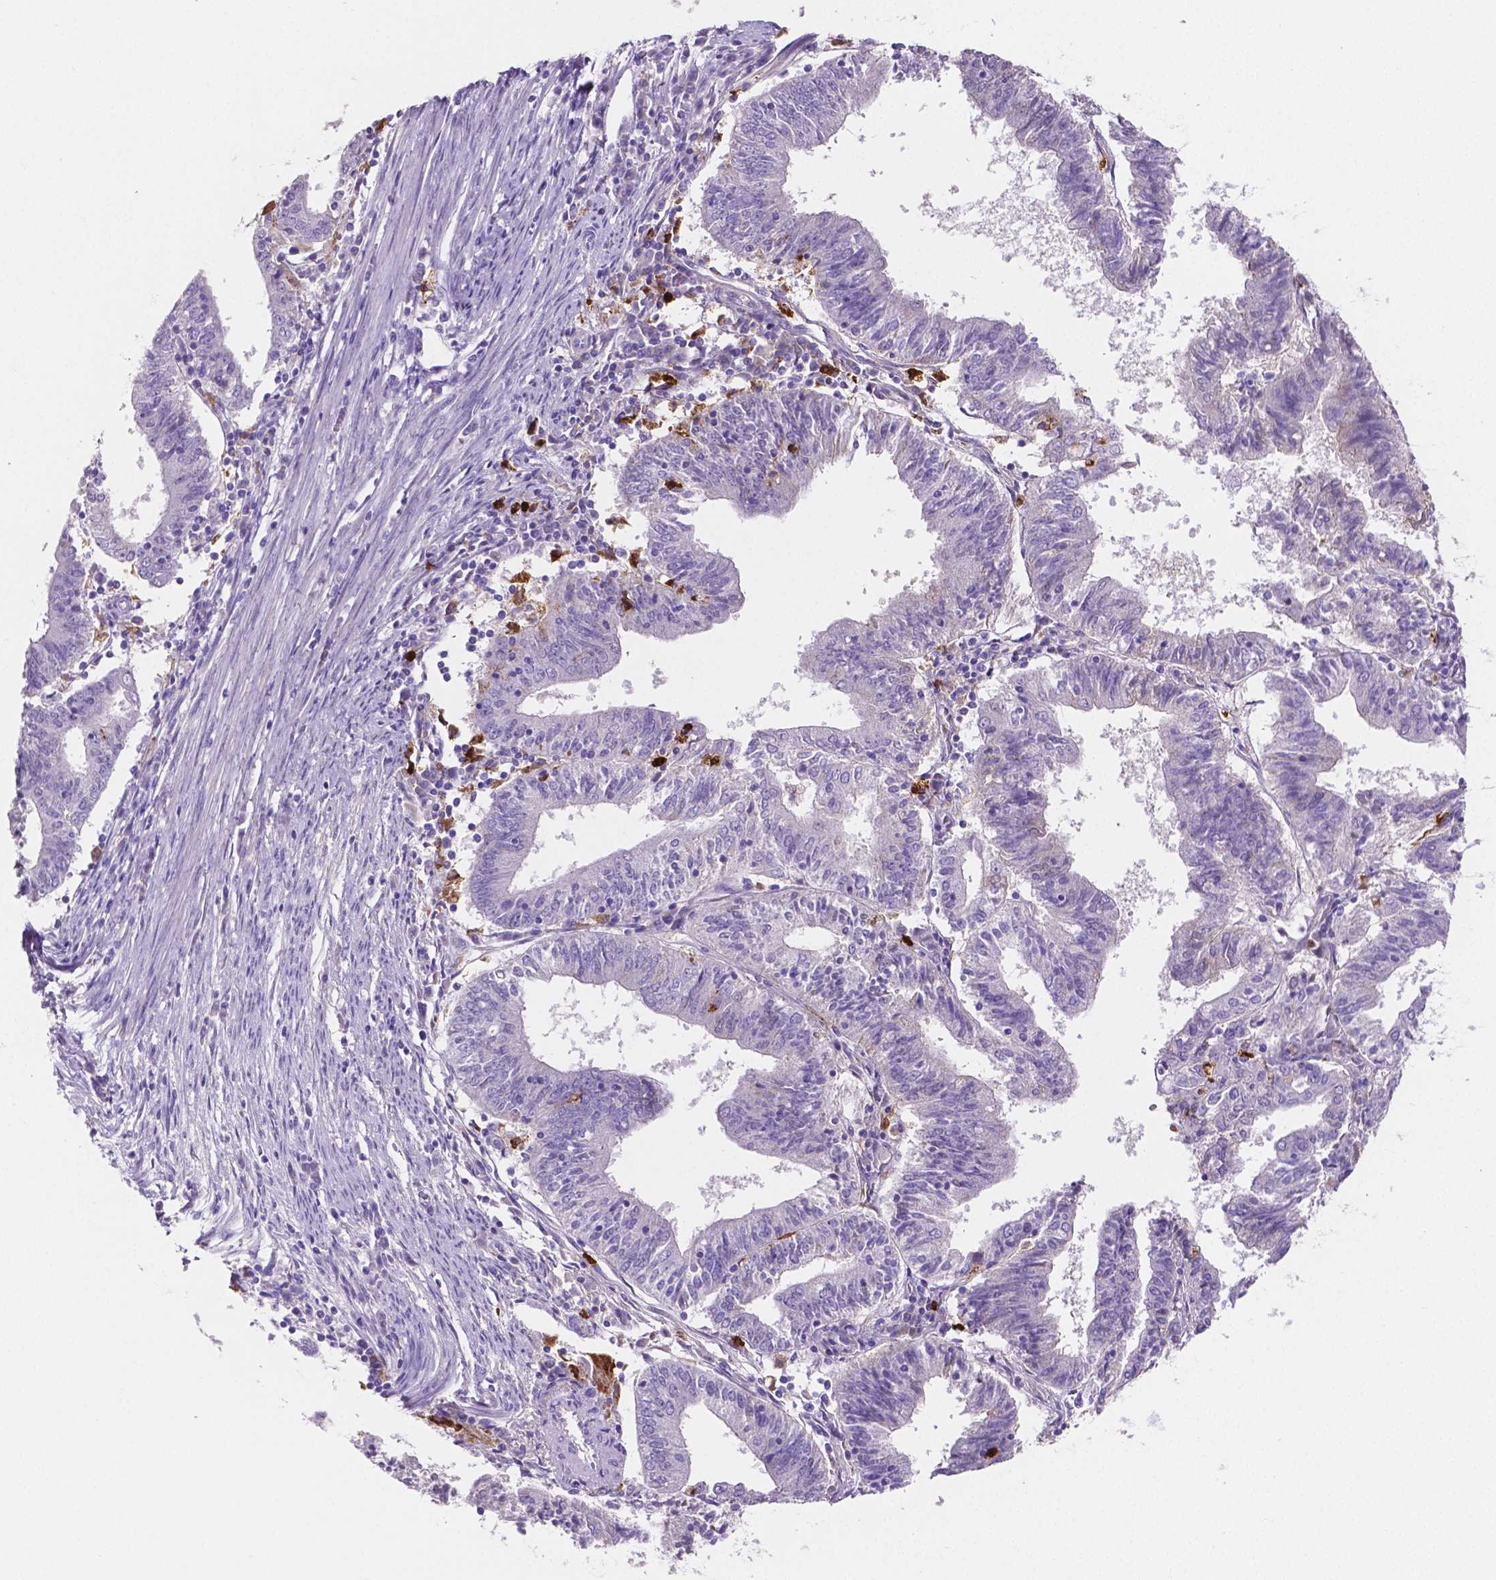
{"staining": {"intensity": "moderate", "quantity": "<25%", "location": "cytoplasmic/membranous"}, "tissue": "endometrial cancer", "cell_type": "Tumor cells", "image_type": "cancer", "snomed": [{"axis": "morphology", "description": "Adenocarcinoma, NOS"}, {"axis": "topography", "description": "Endometrium"}], "caption": "IHC (DAB (3,3'-diaminobenzidine)) staining of endometrial cancer demonstrates moderate cytoplasmic/membranous protein positivity in about <25% of tumor cells.", "gene": "MMP9", "patient": {"sex": "female", "age": 82}}